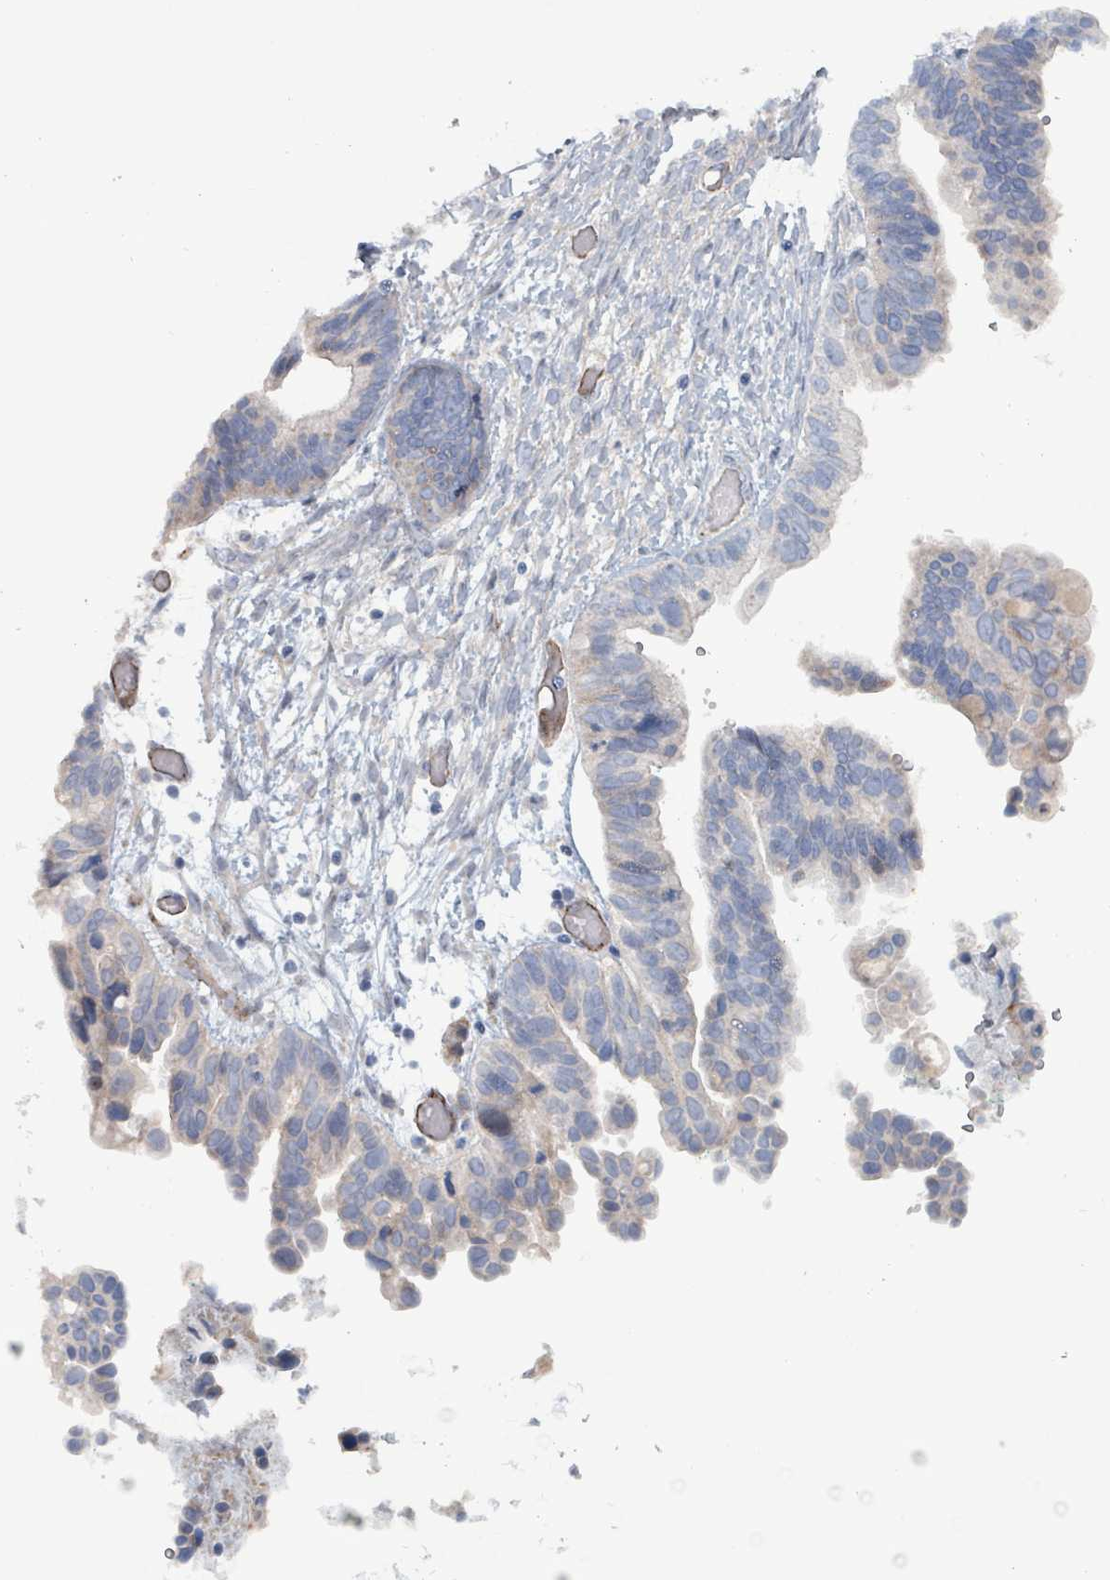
{"staining": {"intensity": "negative", "quantity": "none", "location": "none"}, "tissue": "ovarian cancer", "cell_type": "Tumor cells", "image_type": "cancer", "snomed": [{"axis": "morphology", "description": "Cystadenocarcinoma, serous, NOS"}, {"axis": "topography", "description": "Ovary"}], "caption": "Immunohistochemical staining of human ovarian cancer (serous cystadenocarcinoma) exhibits no significant expression in tumor cells. (Brightfield microscopy of DAB (3,3'-diaminobenzidine) IHC at high magnification).", "gene": "TAAR5", "patient": {"sex": "female", "age": 56}}